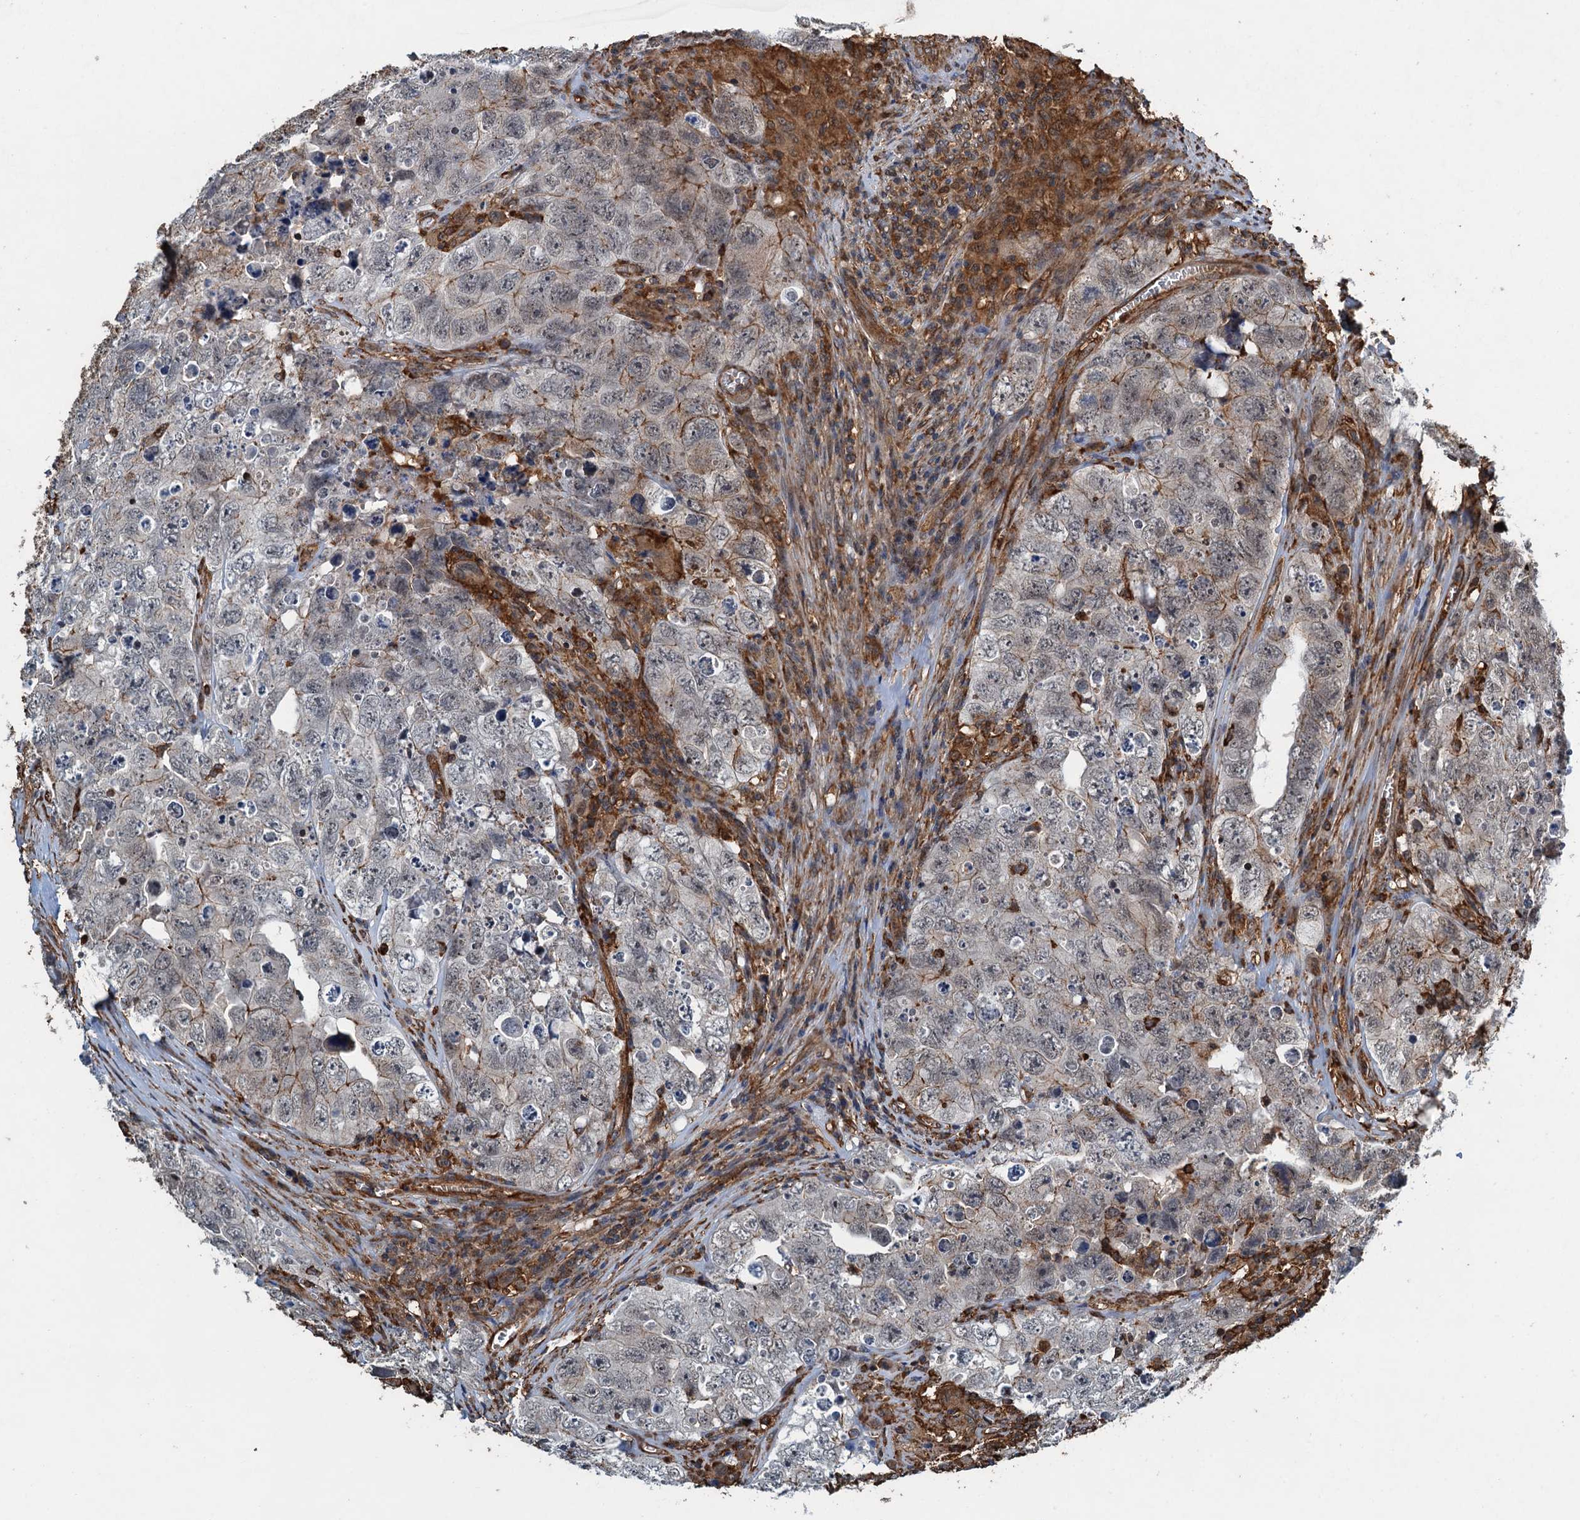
{"staining": {"intensity": "weak", "quantity": "<25%", "location": "cytoplasmic/membranous"}, "tissue": "testis cancer", "cell_type": "Tumor cells", "image_type": "cancer", "snomed": [{"axis": "morphology", "description": "Seminoma, NOS"}, {"axis": "morphology", "description": "Carcinoma, Embryonal, NOS"}, {"axis": "topography", "description": "Testis"}], "caption": "Micrograph shows no protein expression in tumor cells of seminoma (testis) tissue. Nuclei are stained in blue.", "gene": "WHAMM", "patient": {"sex": "male", "age": 43}}